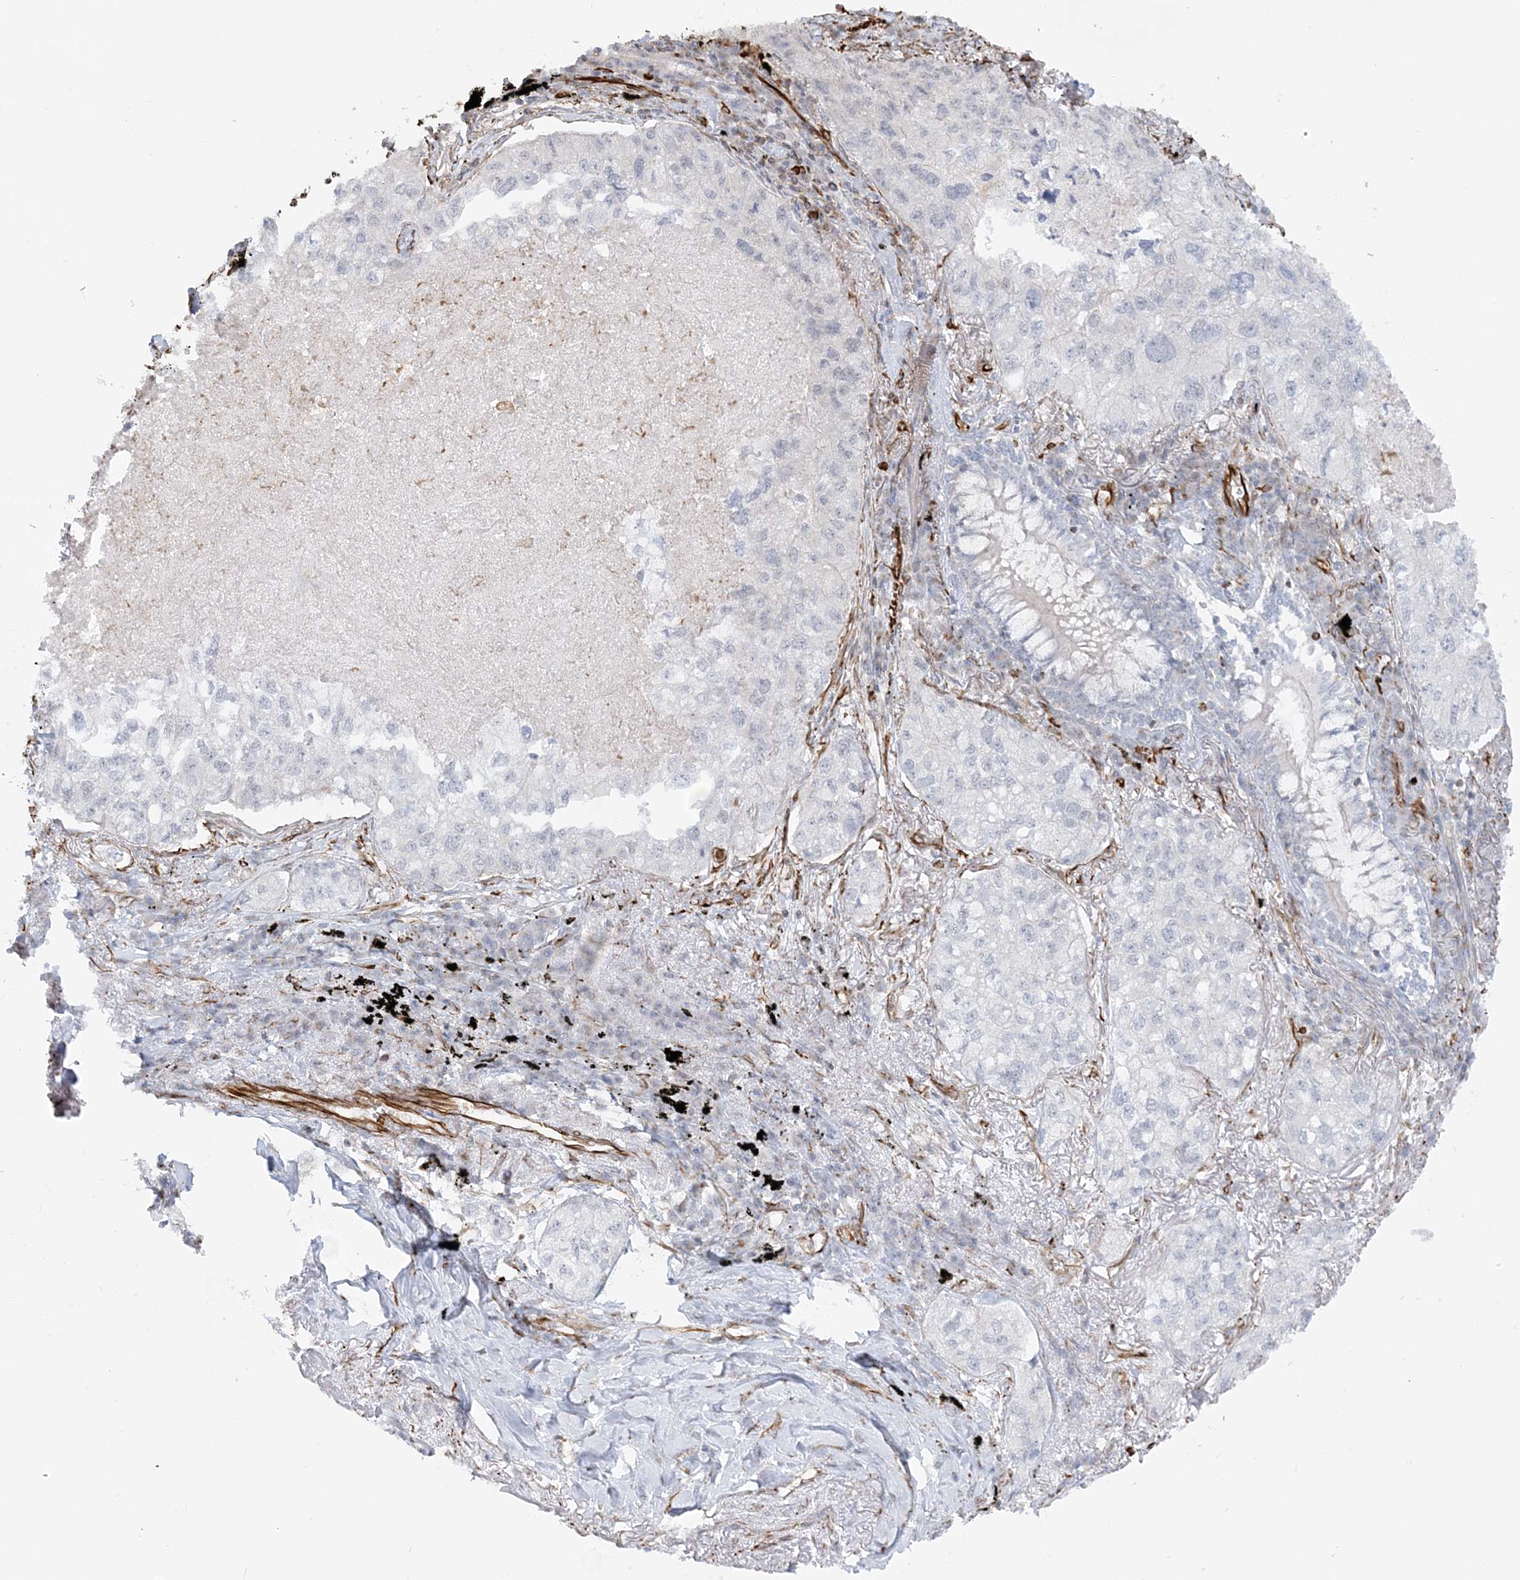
{"staining": {"intensity": "negative", "quantity": "none", "location": "none"}, "tissue": "lung cancer", "cell_type": "Tumor cells", "image_type": "cancer", "snomed": [{"axis": "morphology", "description": "Adenocarcinoma, NOS"}, {"axis": "topography", "description": "Lung"}], "caption": "DAB (3,3'-diaminobenzidine) immunohistochemical staining of lung adenocarcinoma shows no significant staining in tumor cells. (DAB (3,3'-diaminobenzidine) immunohistochemistry (IHC) visualized using brightfield microscopy, high magnification).", "gene": "SCLT1", "patient": {"sex": "male", "age": 65}}